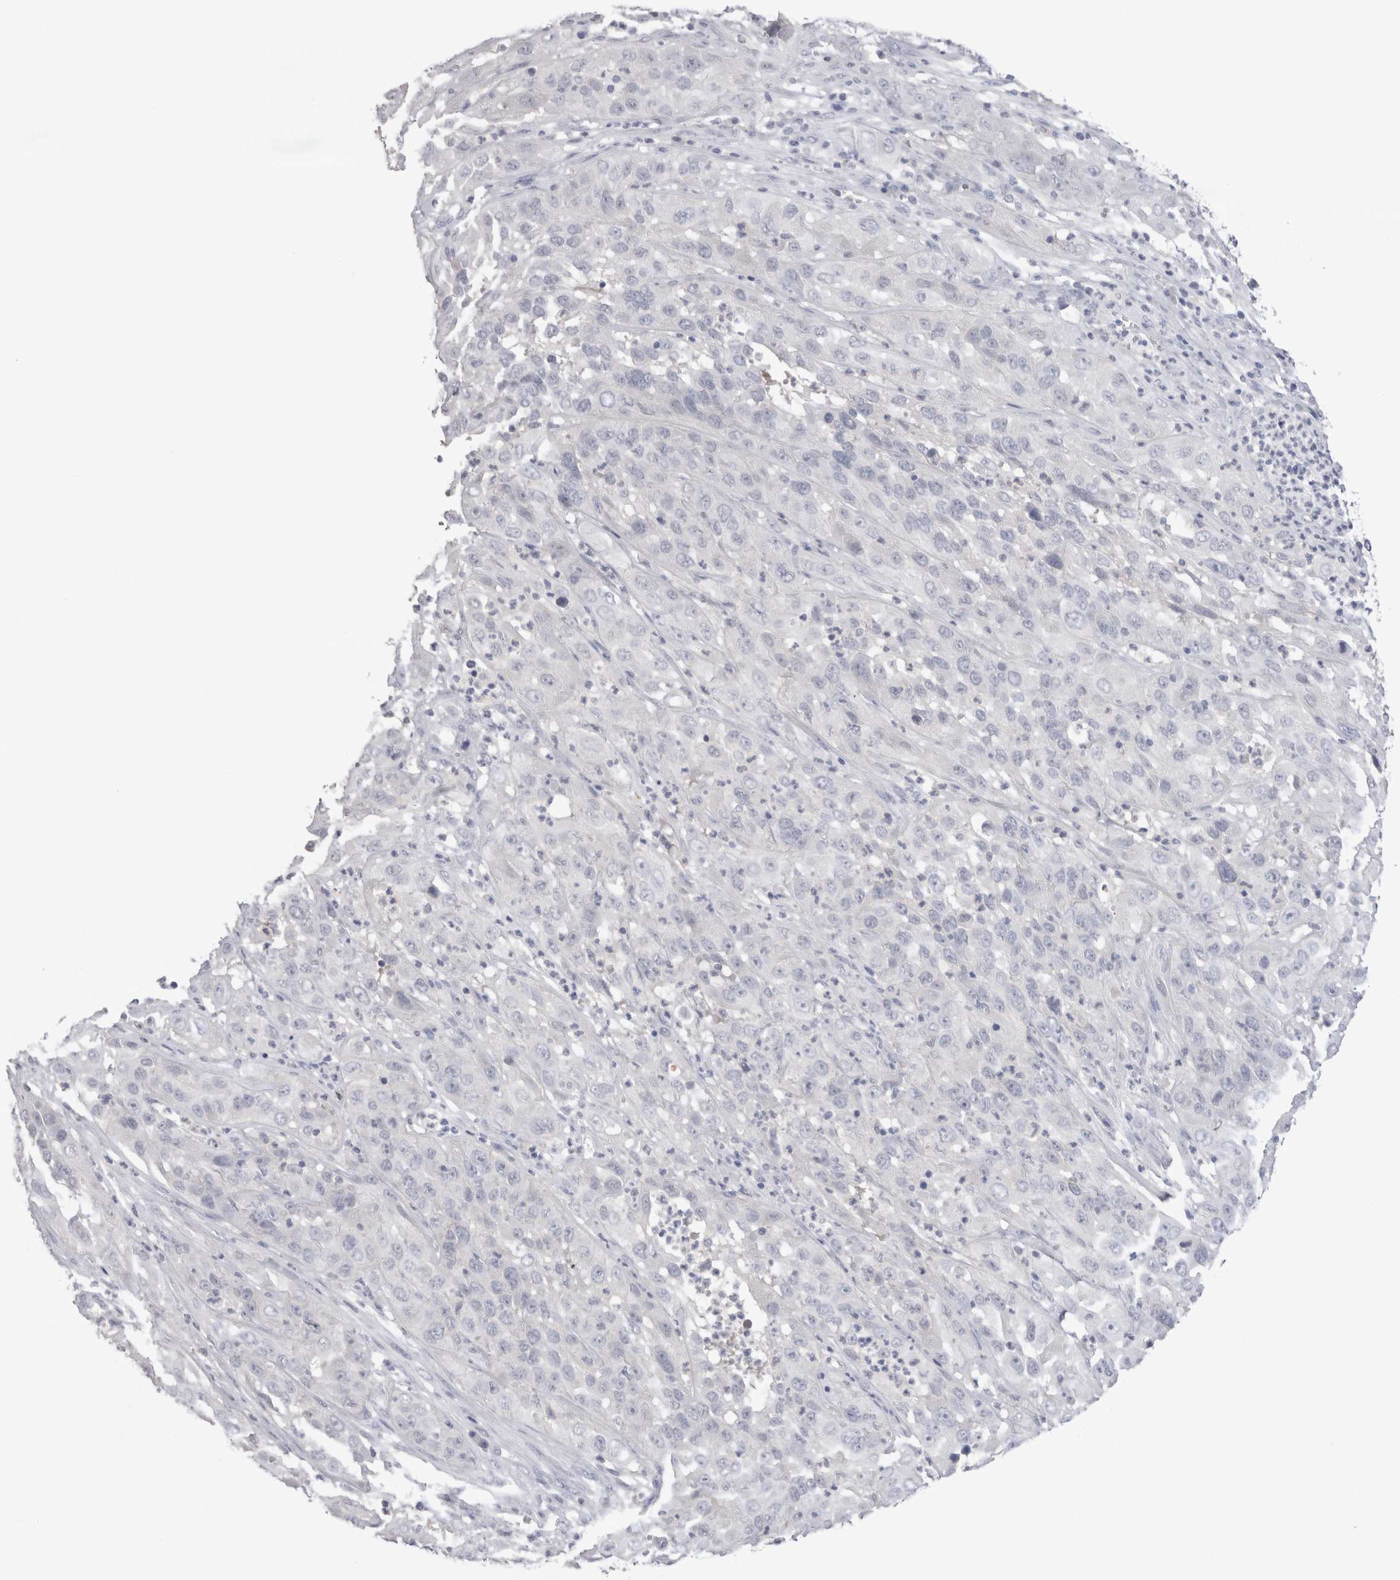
{"staining": {"intensity": "negative", "quantity": "none", "location": "none"}, "tissue": "cervical cancer", "cell_type": "Tumor cells", "image_type": "cancer", "snomed": [{"axis": "morphology", "description": "Squamous cell carcinoma, NOS"}, {"axis": "topography", "description": "Cervix"}], "caption": "IHC histopathology image of human cervical squamous cell carcinoma stained for a protein (brown), which displays no staining in tumor cells. (Stains: DAB immunohistochemistry (IHC) with hematoxylin counter stain, Microscopy: brightfield microscopy at high magnification).", "gene": "SUCNR1", "patient": {"sex": "female", "age": 32}}